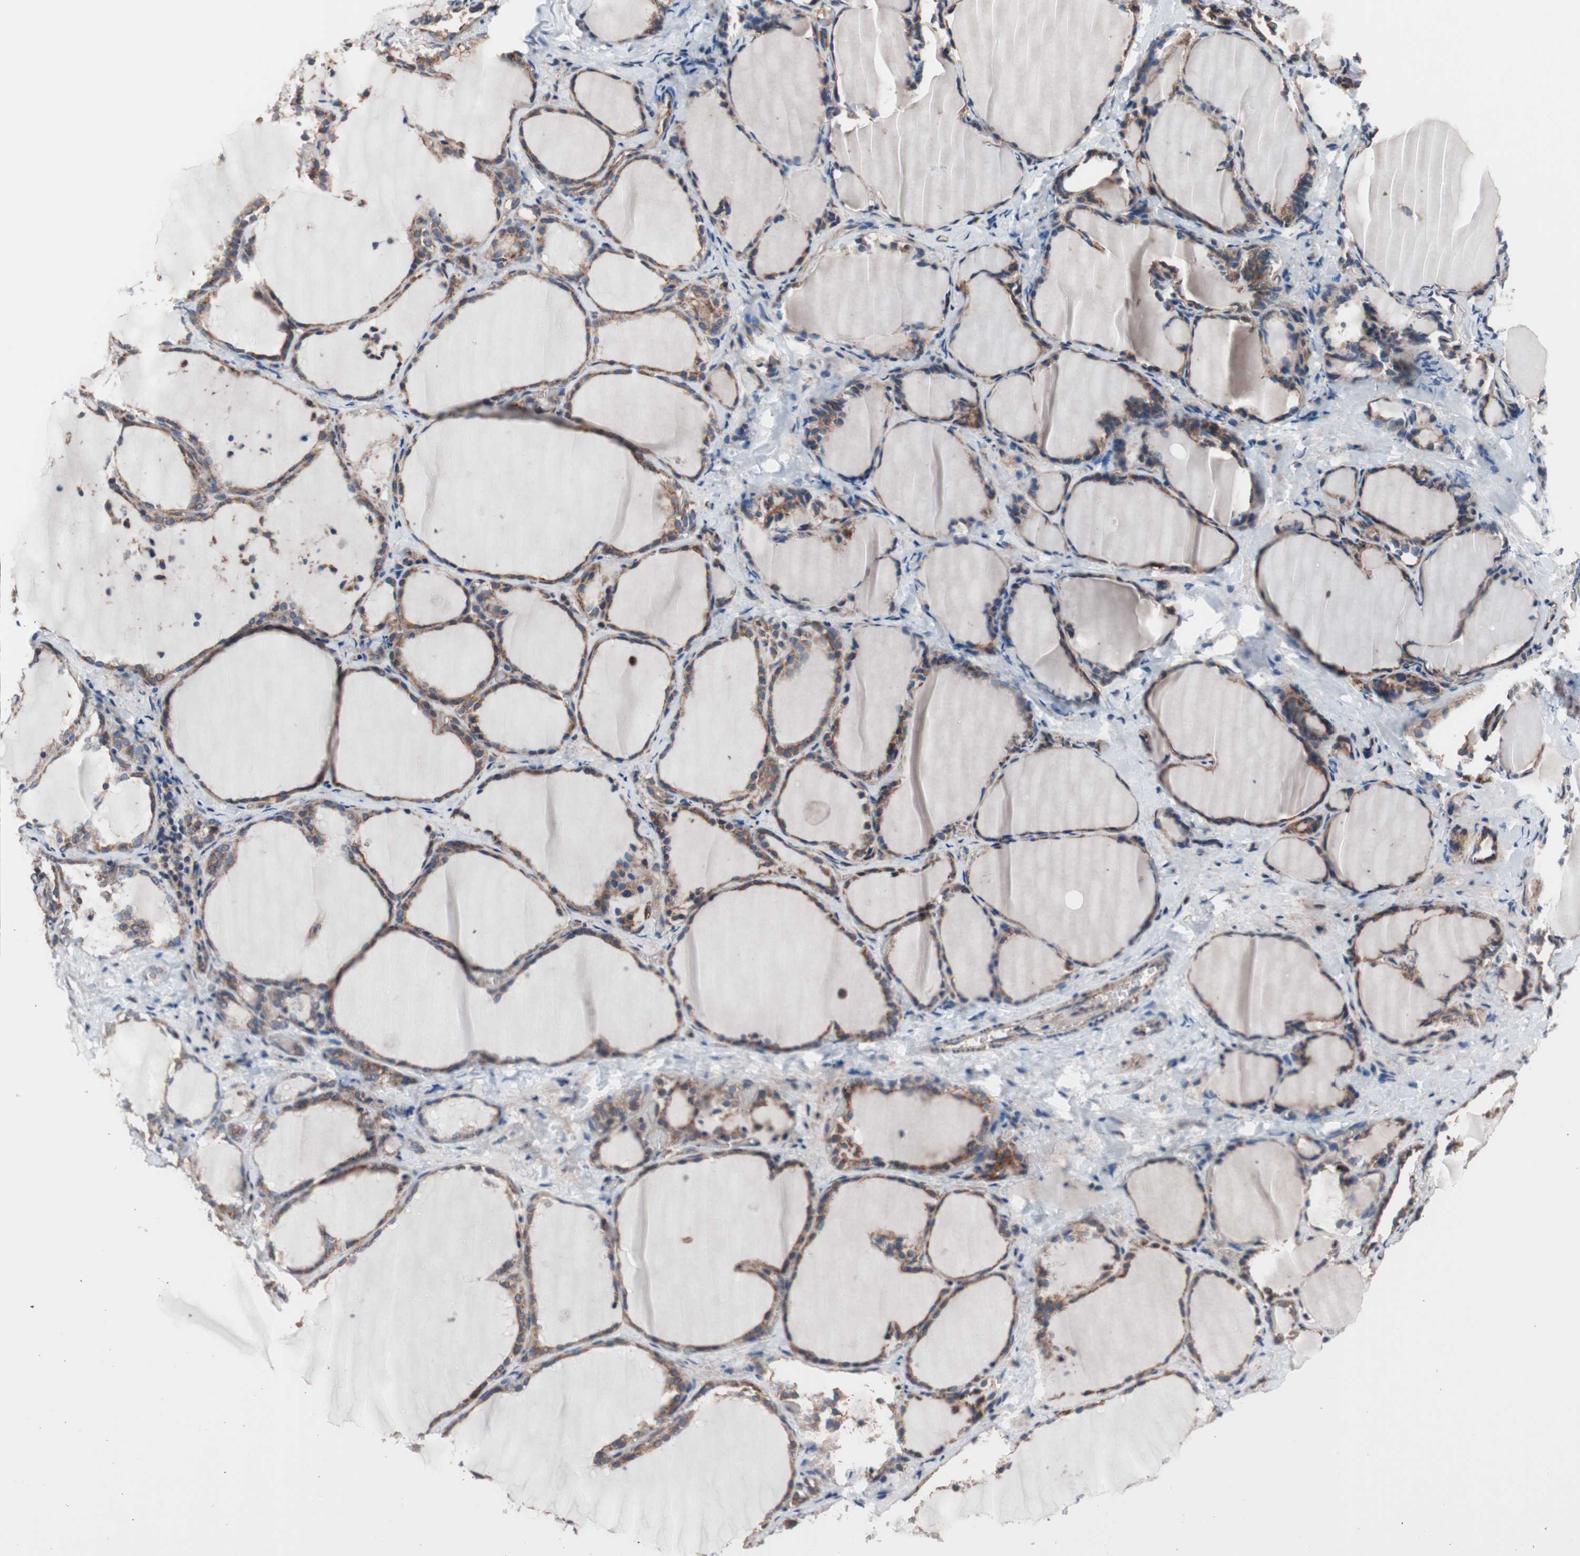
{"staining": {"intensity": "moderate", "quantity": ">75%", "location": "cytoplasmic/membranous"}, "tissue": "thyroid gland", "cell_type": "Glandular cells", "image_type": "normal", "snomed": [{"axis": "morphology", "description": "Normal tissue, NOS"}, {"axis": "morphology", "description": "Papillary adenocarcinoma, NOS"}, {"axis": "topography", "description": "Thyroid gland"}], "caption": "A photomicrograph of thyroid gland stained for a protein exhibits moderate cytoplasmic/membranous brown staining in glandular cells.", "gene": "CTTNBP2NL", "patient": {"sex": "female", "age": 30}}